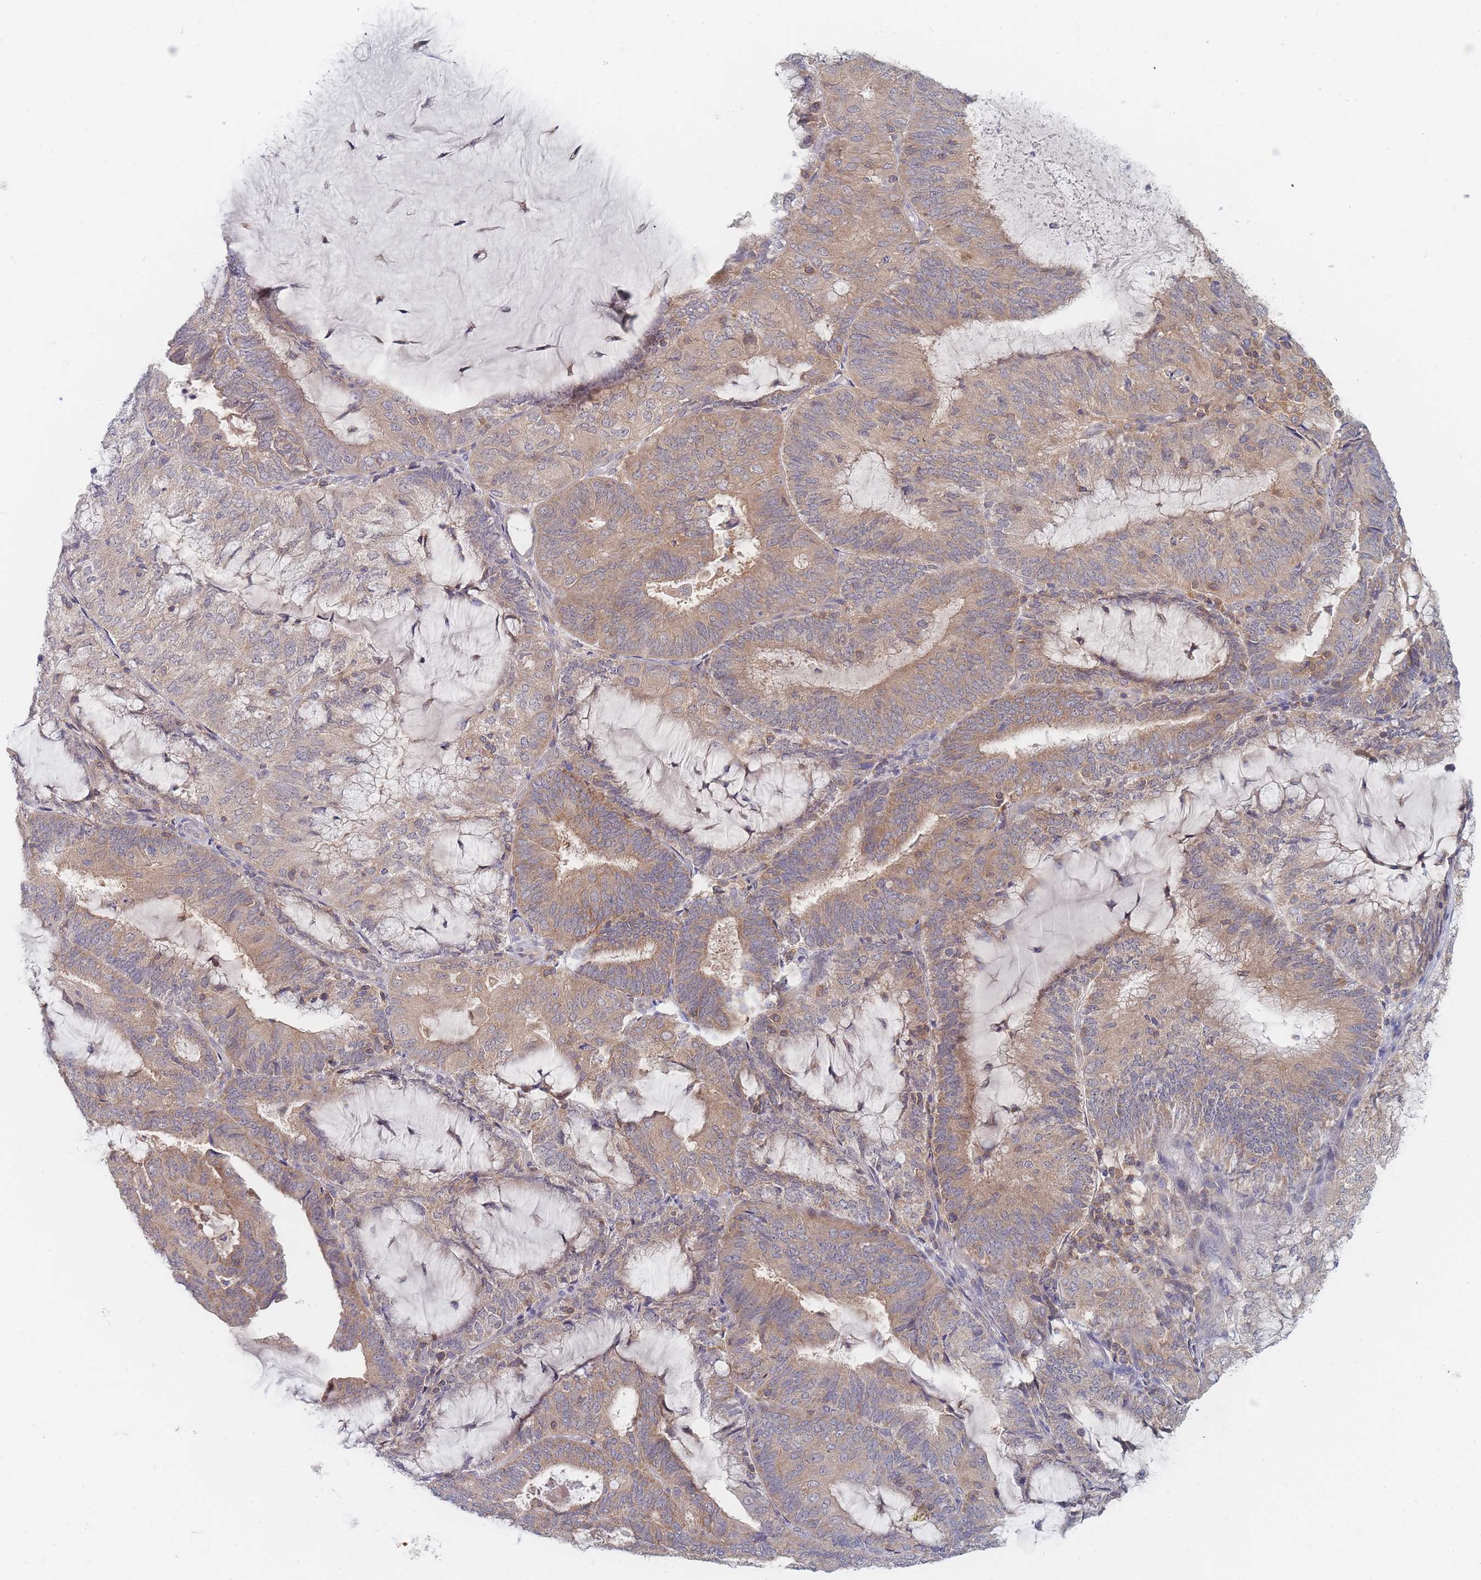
{"staining": {"intensity": "moderate", "quantity": "25%-75%", "location": "cytoplasmic/membranous"}, "tissue": "endometrial cancer", "cell_type": "Tumor cells", "image_type": "cancer", "snomed": [{"axis": "morphology", "description": "Adenocarcinoma, NOS"}, {"axis": "topography", "description": "Endometrium"}], "caption": "A photomicrograph showing moderate cytoplasmic/membranous staining in approximately 25%-75% of tumor cells in endometrial cancer, as visualized by brown immunohistochemical staining.", "gene": "PPP6C", "patient": {"sex": "female", "age": 81}}